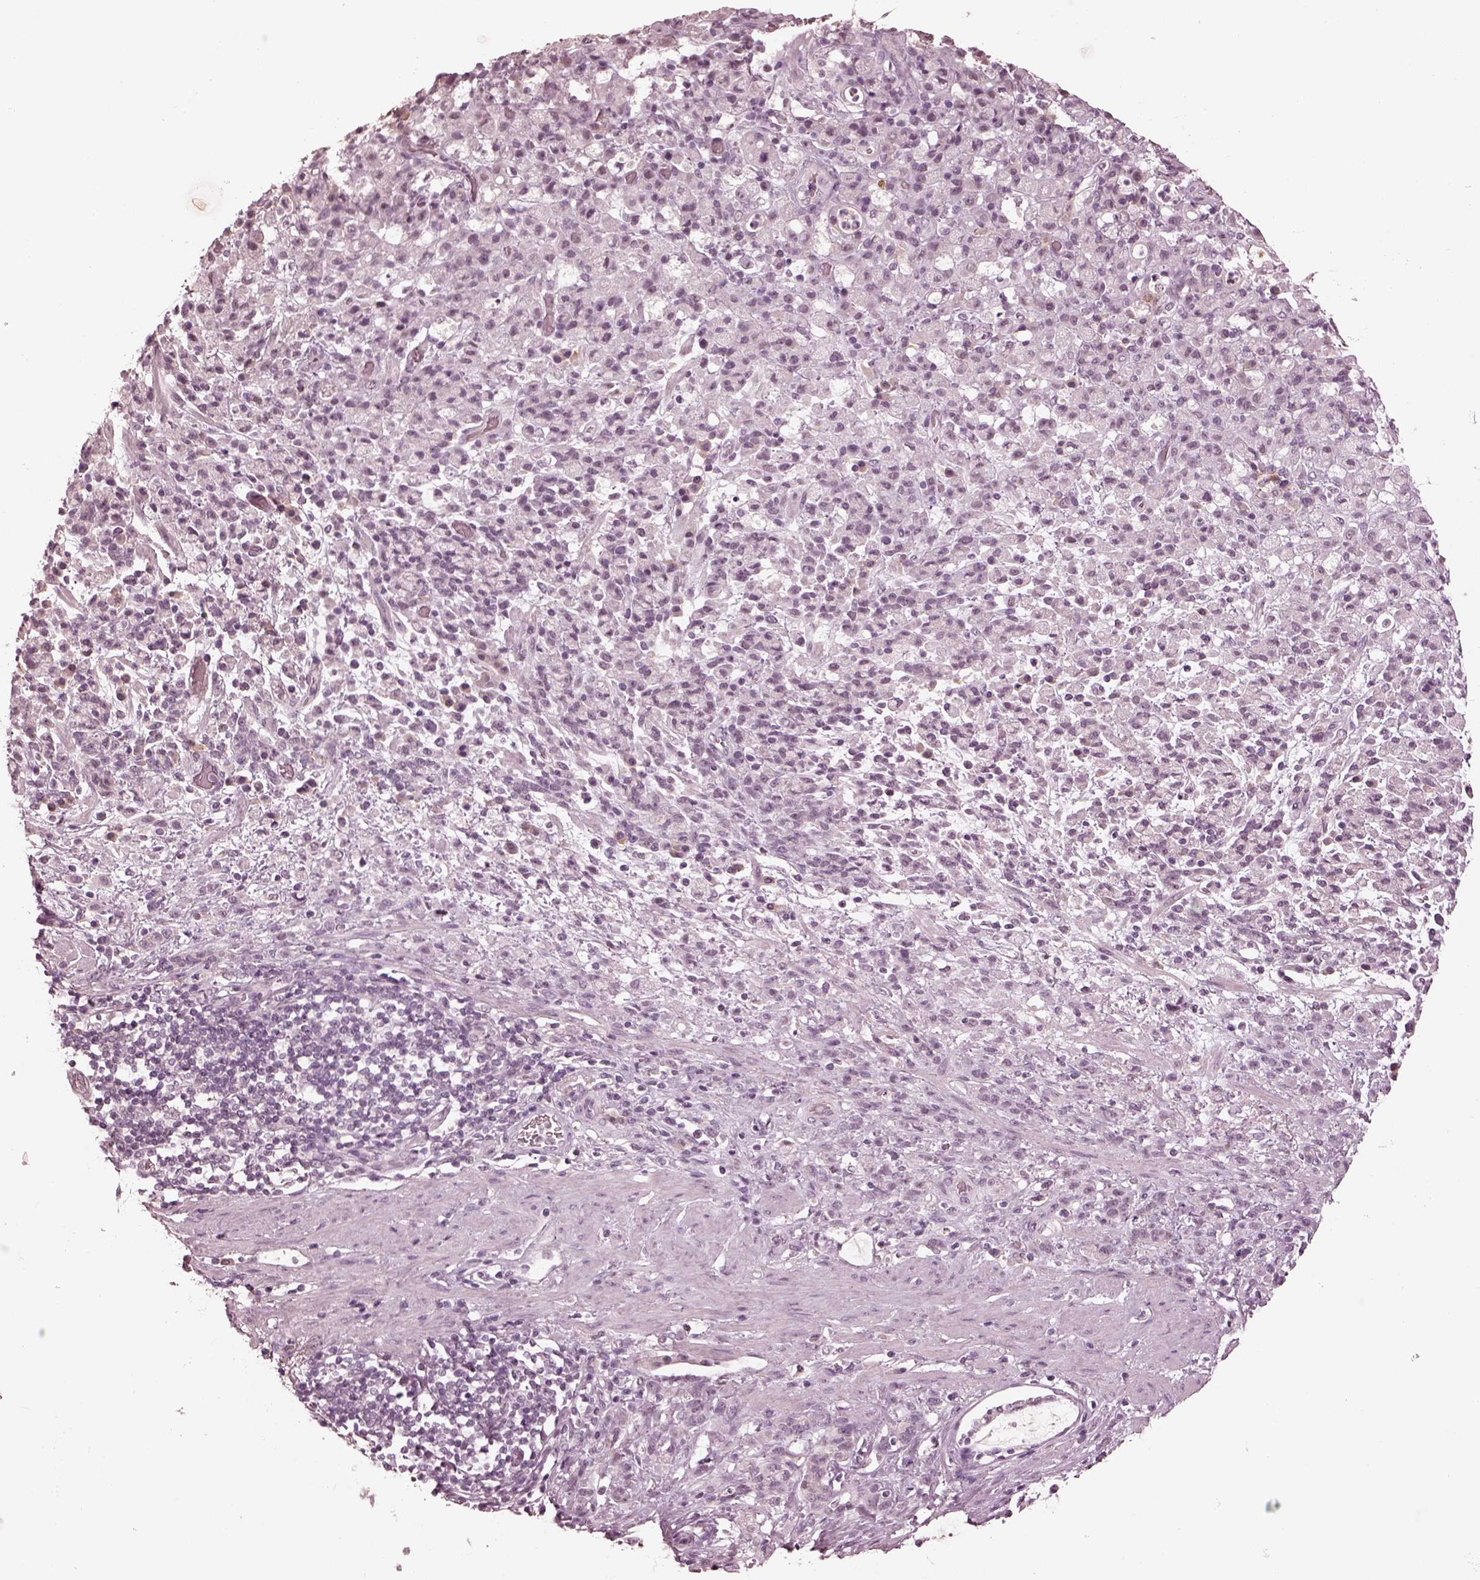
{"staining": {"intensity": "negative", "quantity": "none", "location": "none"}, "tissue": "stomach cancer", "cell_type": "Tumor cells", "image_type": "cancer", "snomed": [{"axis": "morphology", "description": "Adenocarcinoma, NOS"}, {"axis": "topography", "description": "Stomach"}], "caption": "DAB immunohistochemical staining of adenocarcinoma (stomach) reveals no significant expression in tumor cells.", "gene": "KCNA2", "patient": {"sex": "female", "age": 60}}